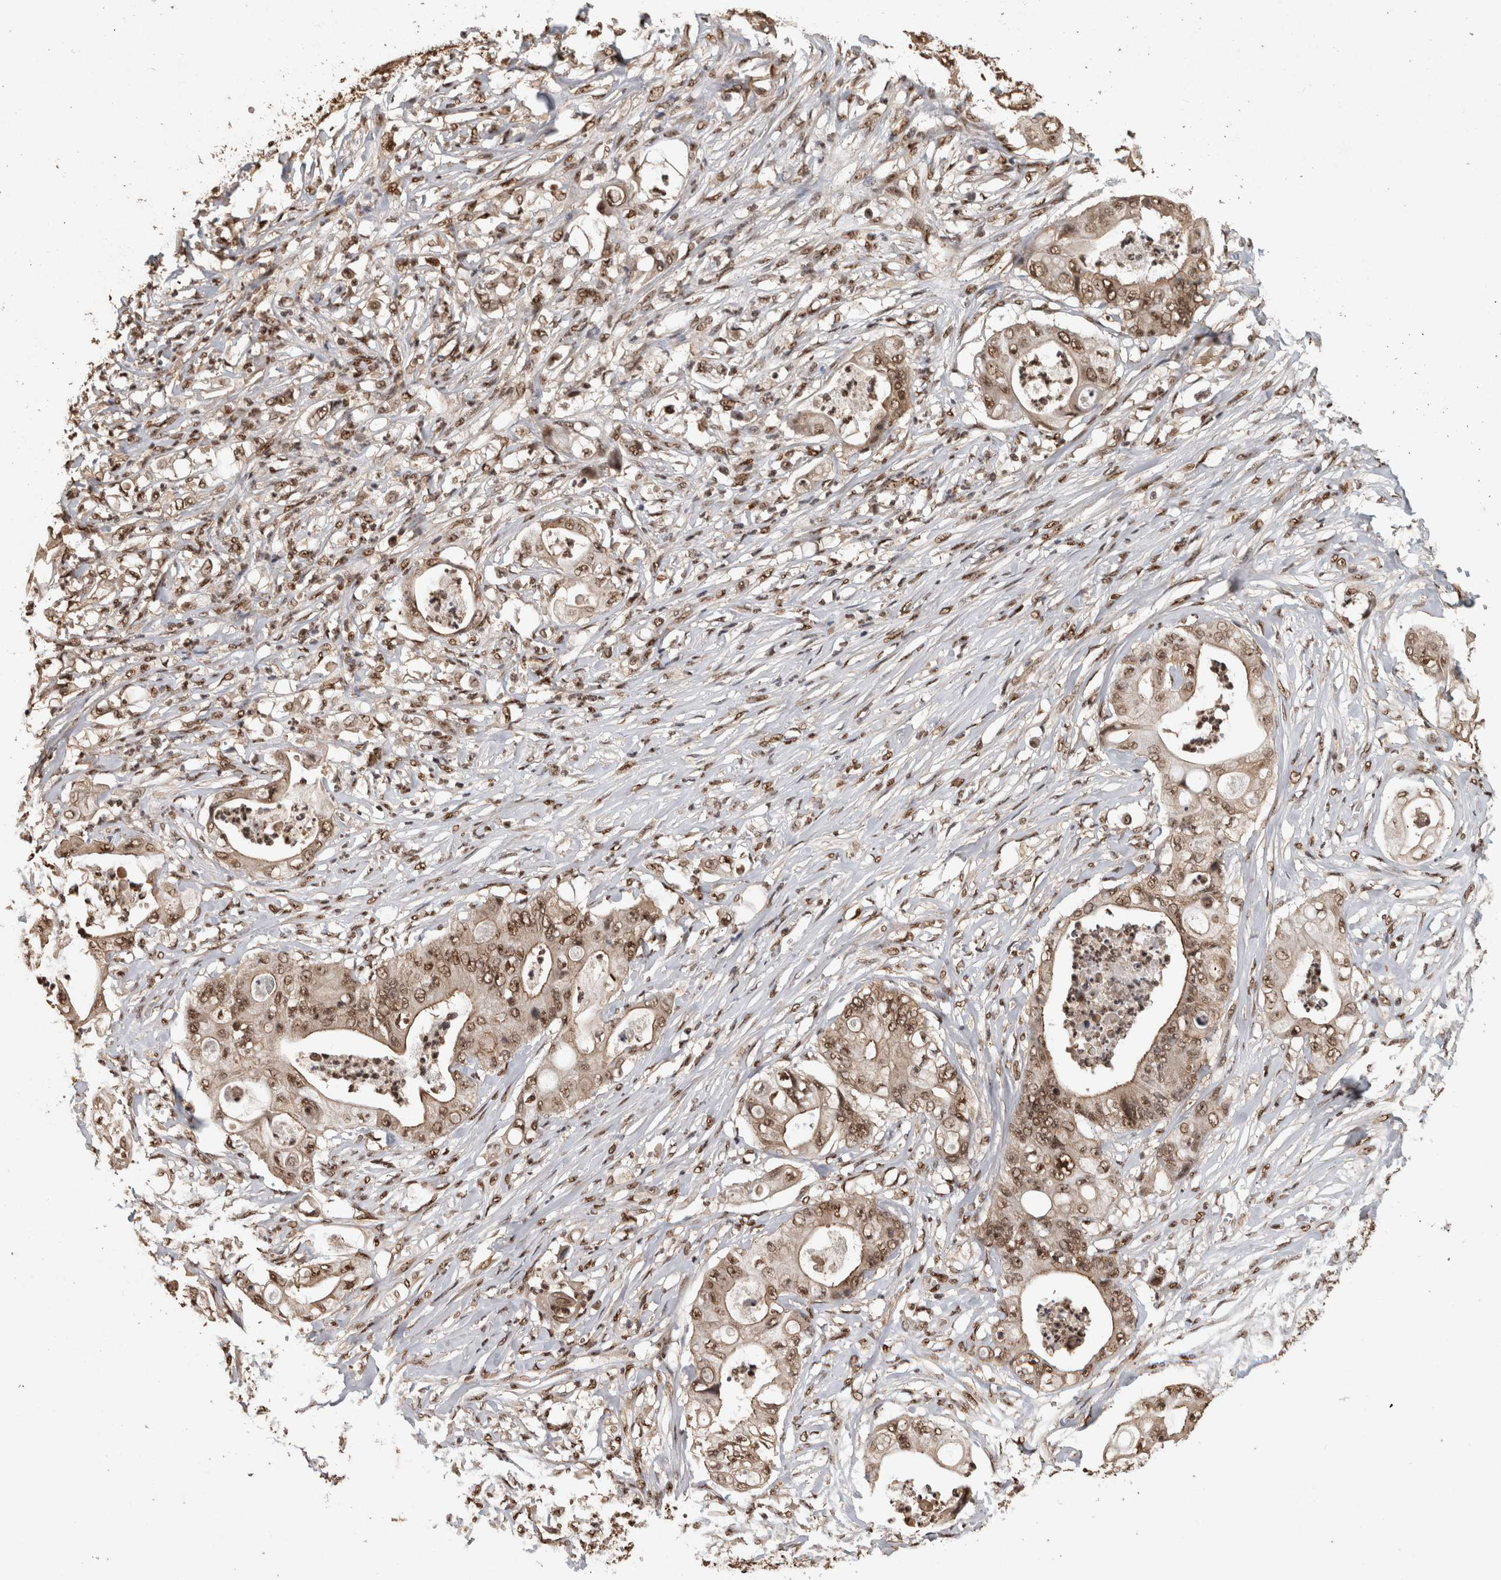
{"staining": {"intensity": "moderate", "quantity": ">75%", "location": "nuclear"}, "tissue": "stomach cancer", "cell_type": "Tumor cells", "image_type": "cancer", "snomed": [{"axis": "morphology", "description": "Adenocarcinoma, NOS"}, {"axis": "topography", "description": "Stomach"}], "caption": "Stomach adenocarcinoma tissue displays moderate nuclear expression in approximately >75% of tumor cells, visualized by immunohistochemistry.", "gene": "RAD50", "patient": {"sex": "female", "age": 73}}